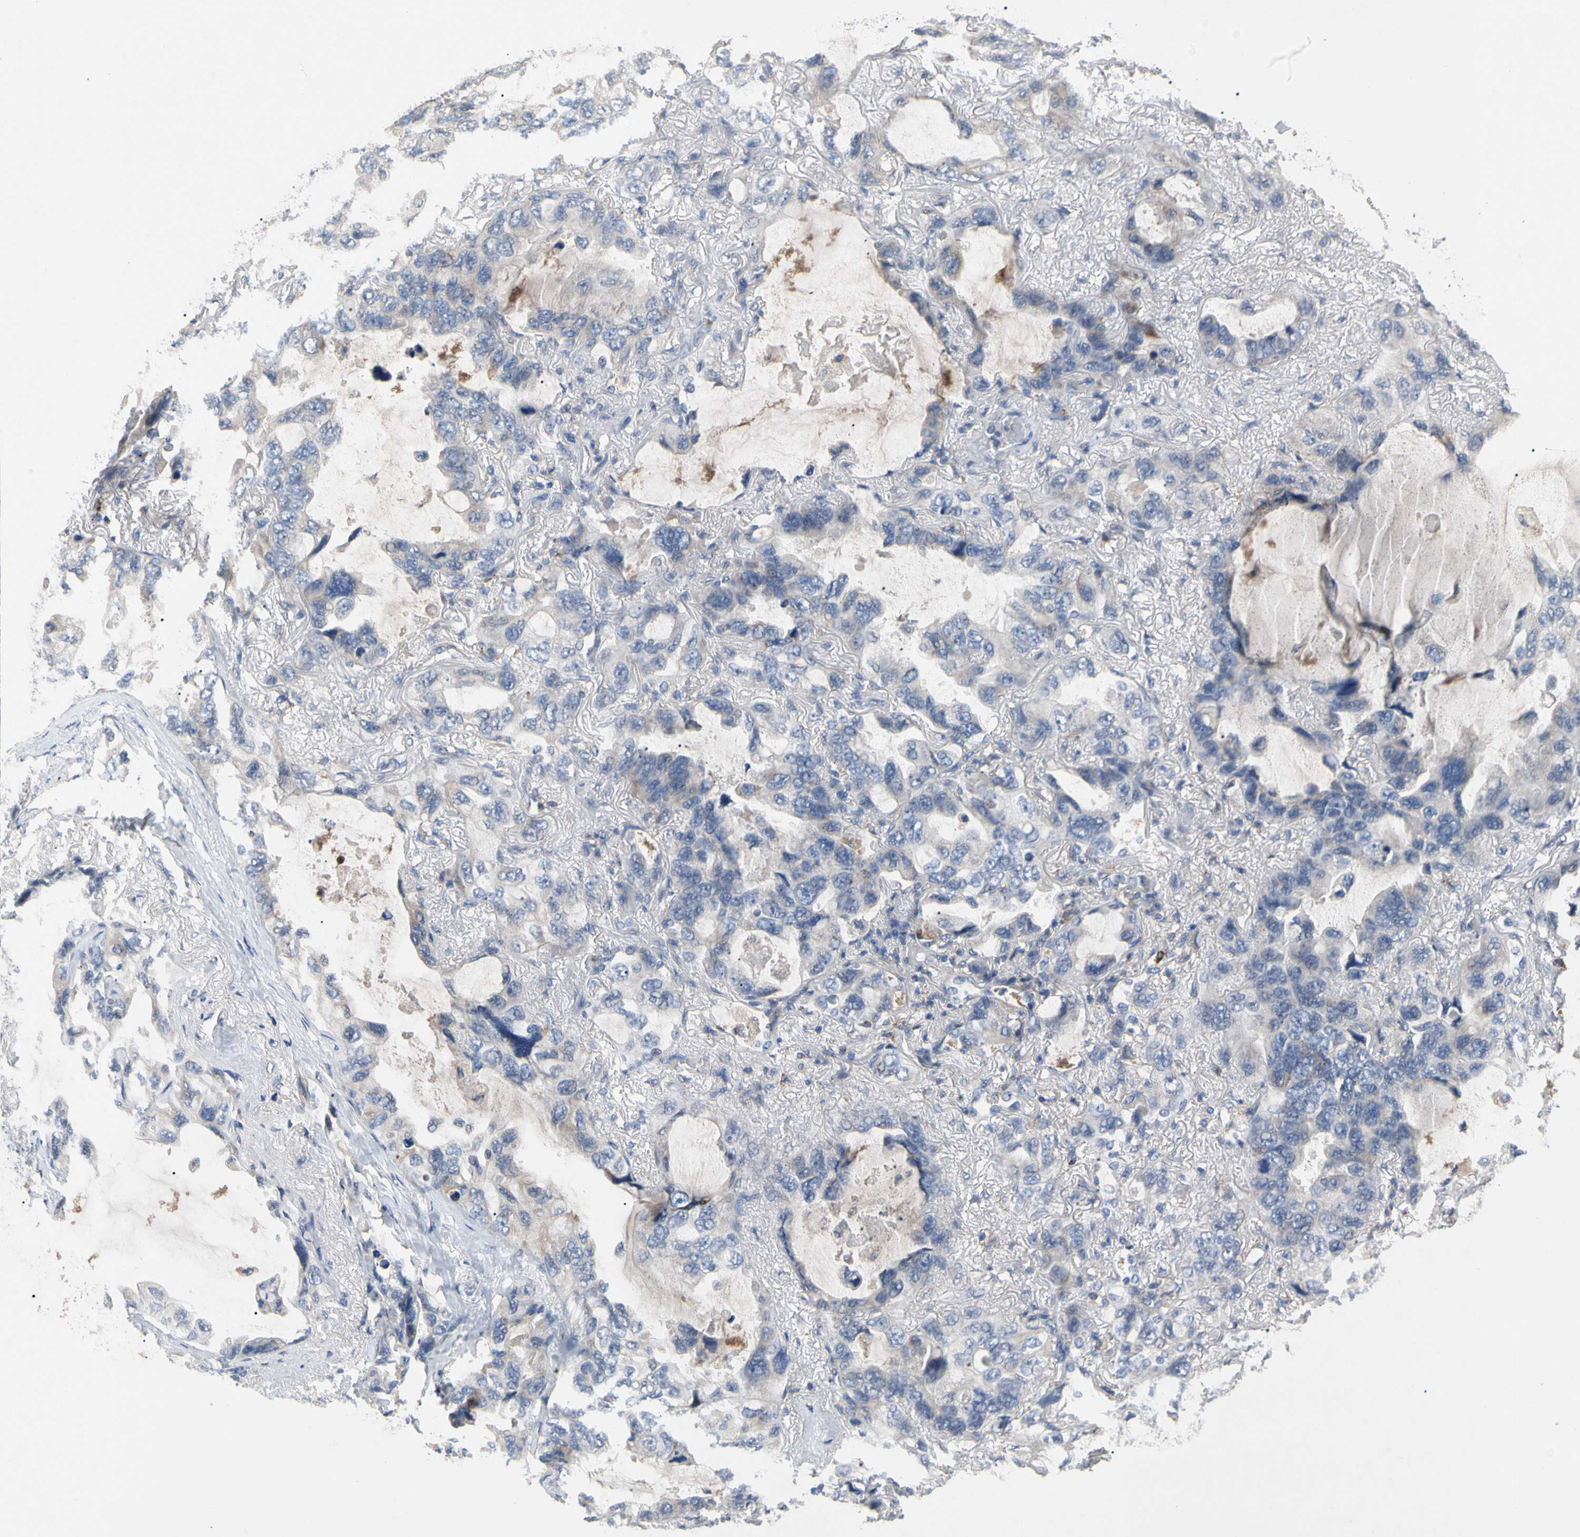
{"staining": {"intensity": "negative", "quantity": "none", "location": "none"}, "tissue": "lung cancer", "cell_type": "Tumor cells", "image_type": "cancer", "snomed": [{"axis": "morphology", "description": "Squamous cell carcinoma, NOS"}, {"axis": "topography", "description": "Lung"}], "caption": "There is no significant expression in tumor cells of lung squamous cell carcinoma.", "gene": "ADA2", "patient": {"sex": "female", "age": 73}}